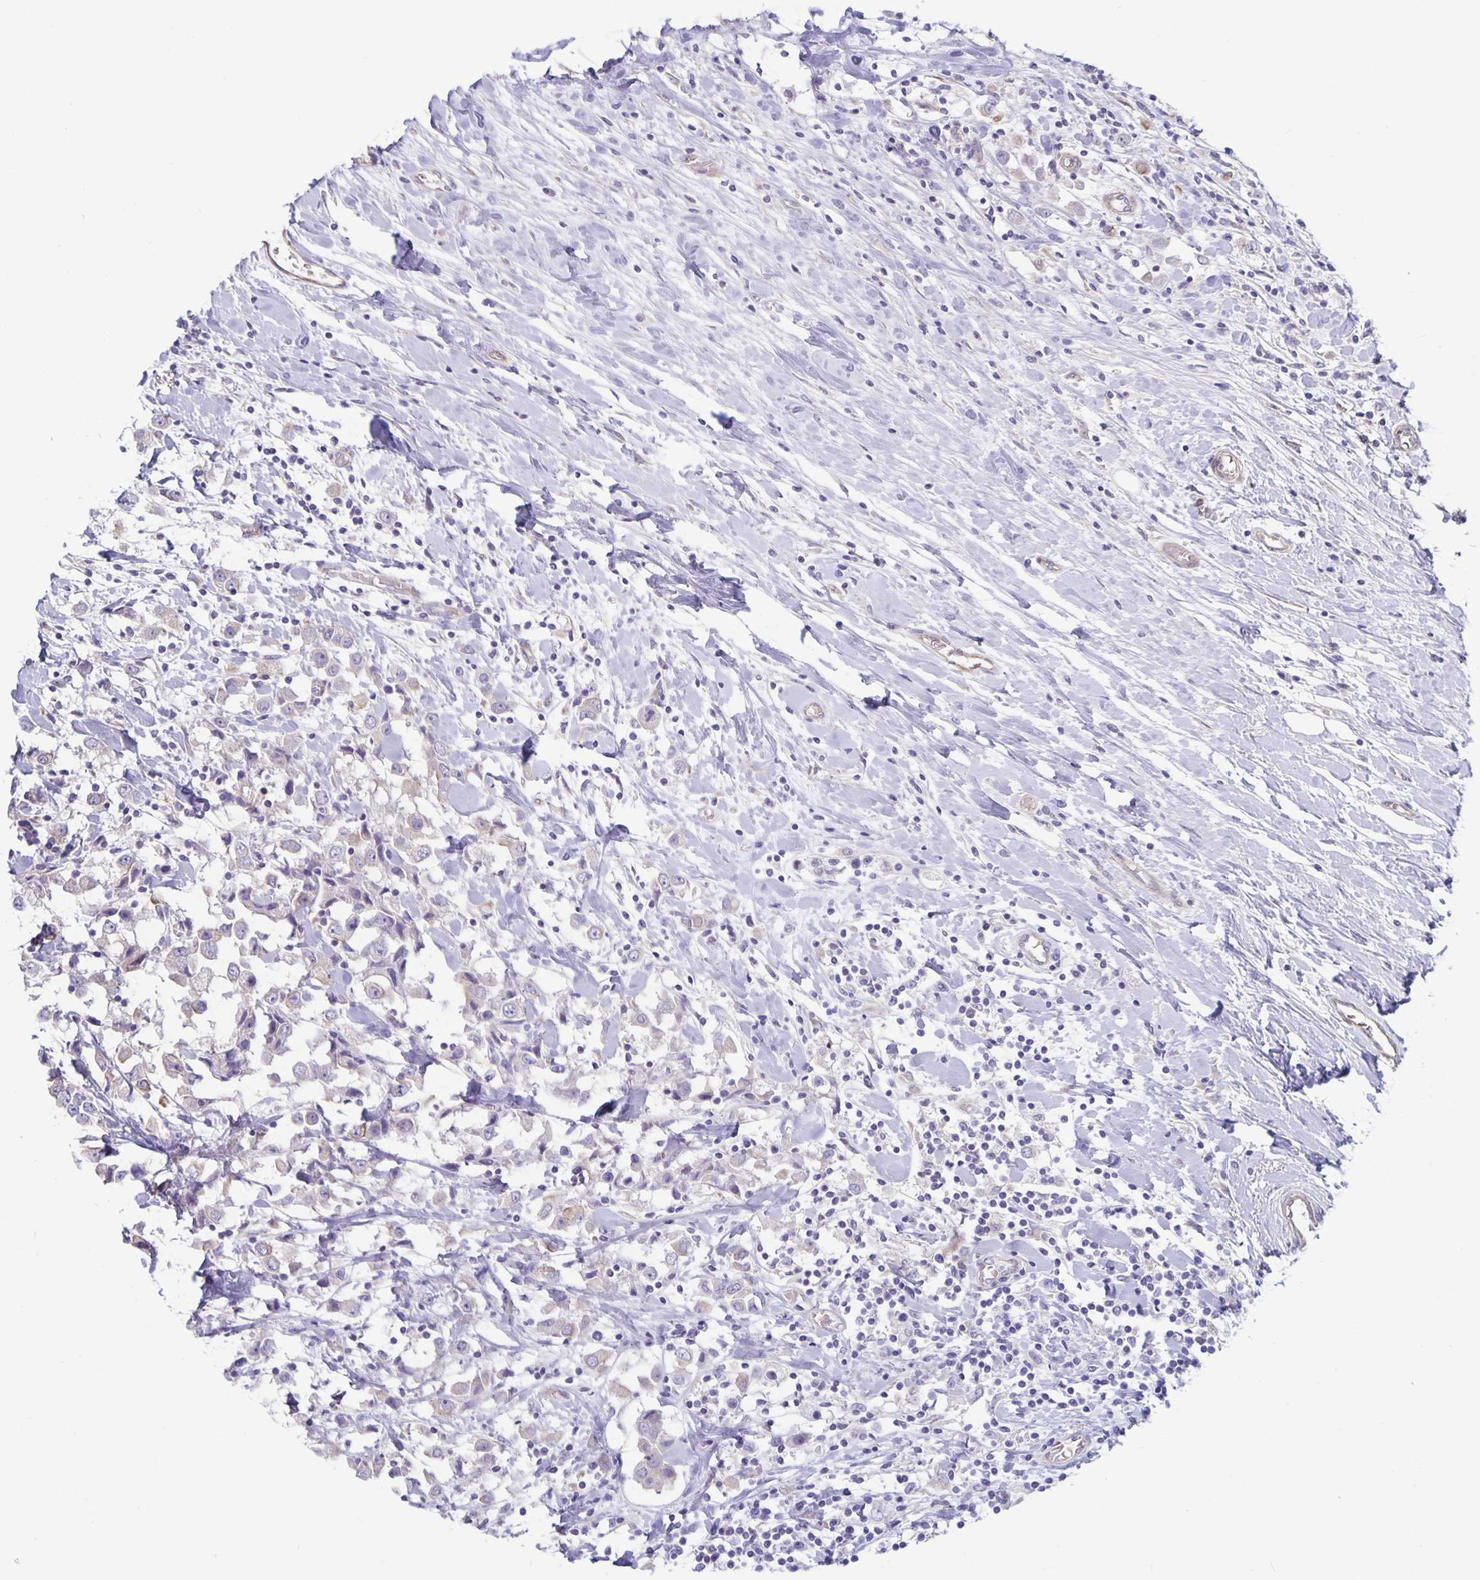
{"staining": {"intensity": "negative", "quantity": "none", "location": "none"}, "tissue": "breast cancer", "cell_type": "Tumor cells", "image_type": "cancer", "snomed": [{"axis": "morphology", "description": "Duct carcinoma"}, {"axis": "topography", "description": "Breast"}], "caption": "An image of breast cancer stained for a protein exhibits no brown staining in tumor cells.", "gene": "PLCB3", "patient": {"sex": "female", "age": 61}}